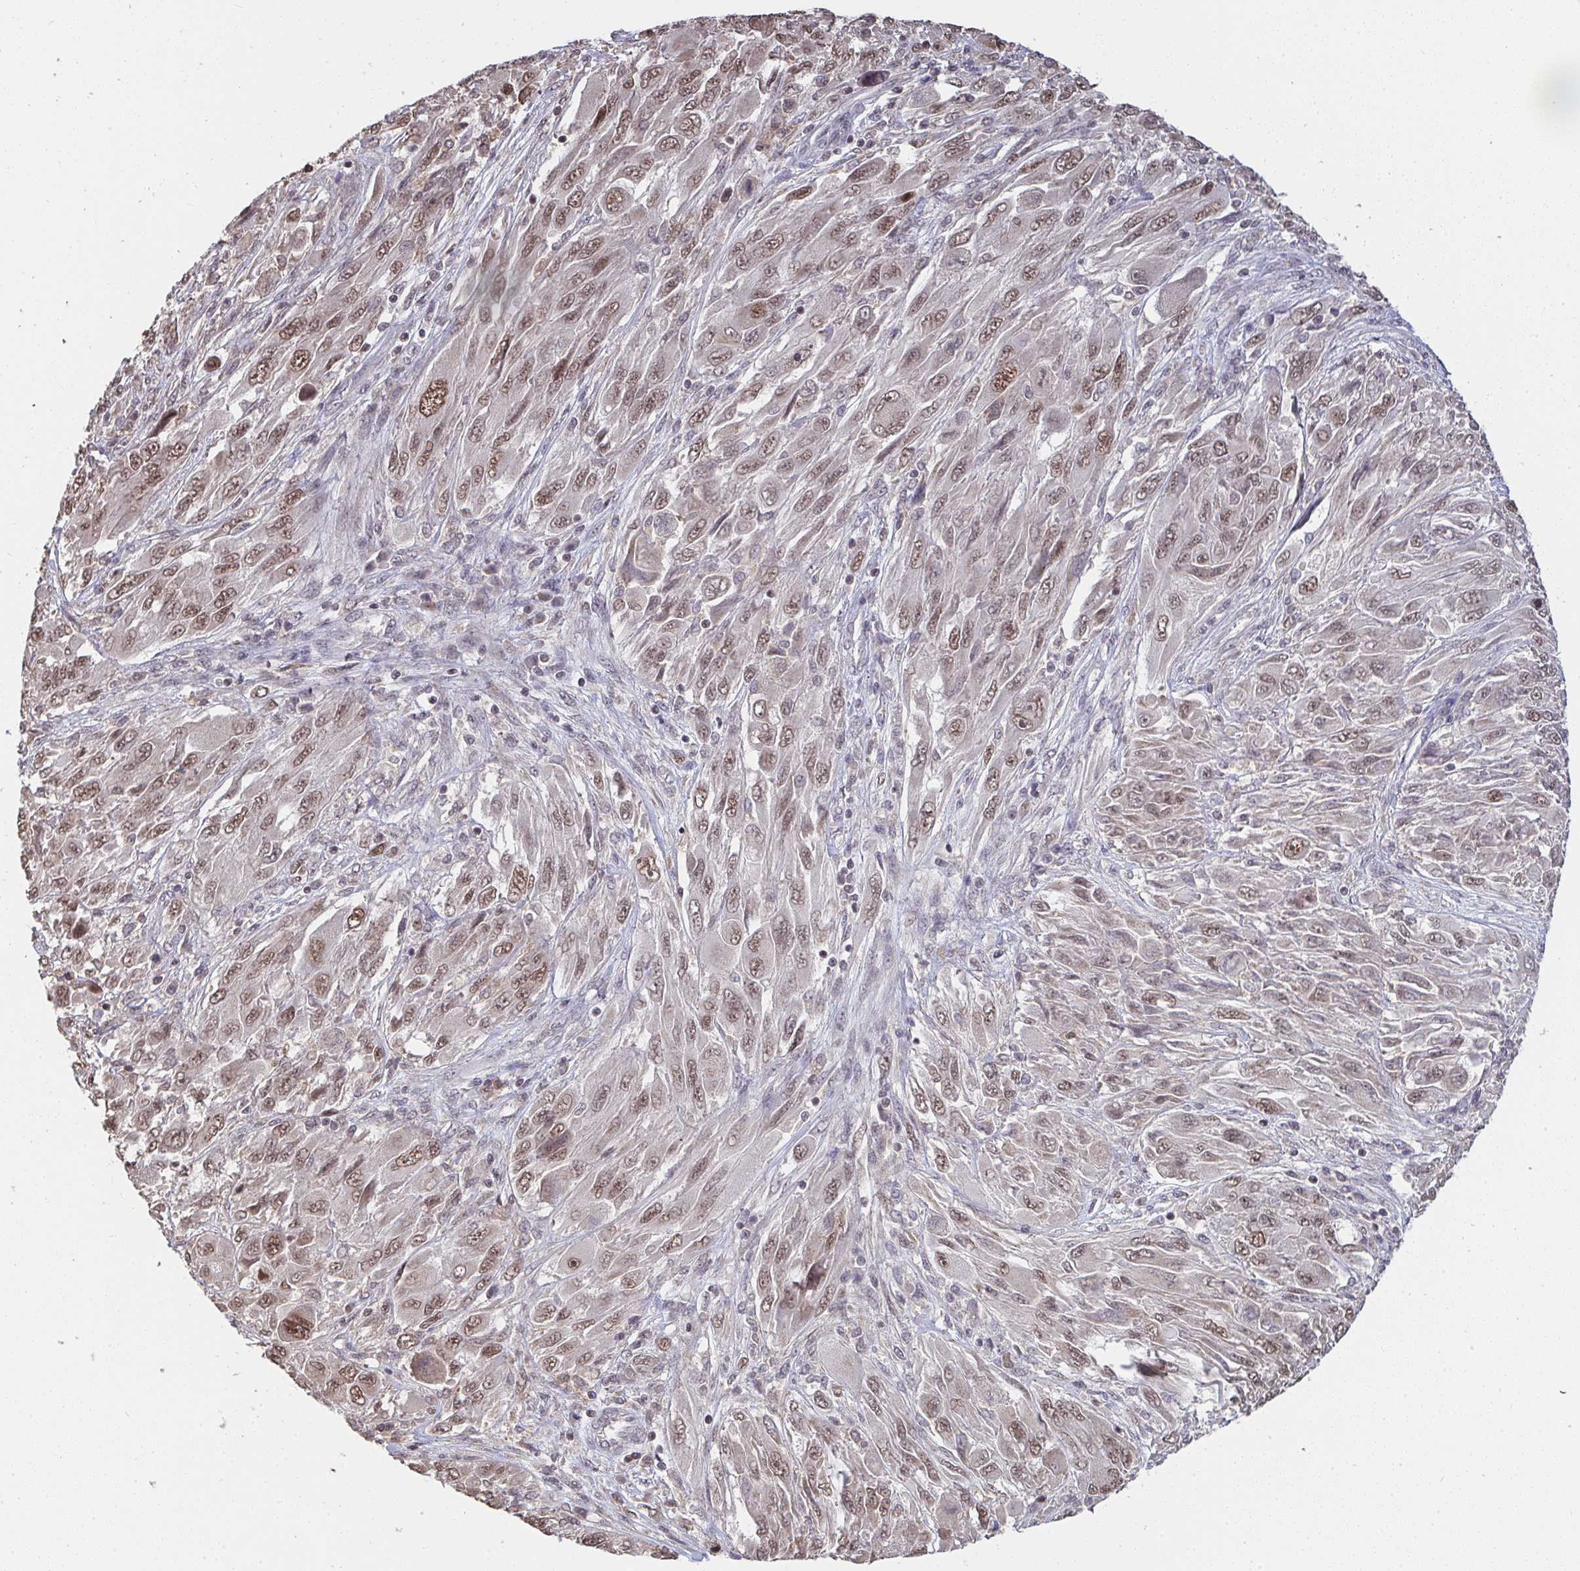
{"staining": {"intensity": "moderate", "quantity": ">75%", "location": "nuclear"}, "tissue": "melanoma", "cell_type": "Tumor cells", "image_type": "cancer", "snomed": [{"axis": "morphology", "description": "Malignant melanoma, NOS"}, {"axis": "topography", "description": "Skin"}], "caption": "Human melanoma stained with a brown dye demonstrates moderate nuclear positive staining in about >75% of tumor cells.", "gene": "SAP30", "patient": {"sex": "female", "age": 91}}